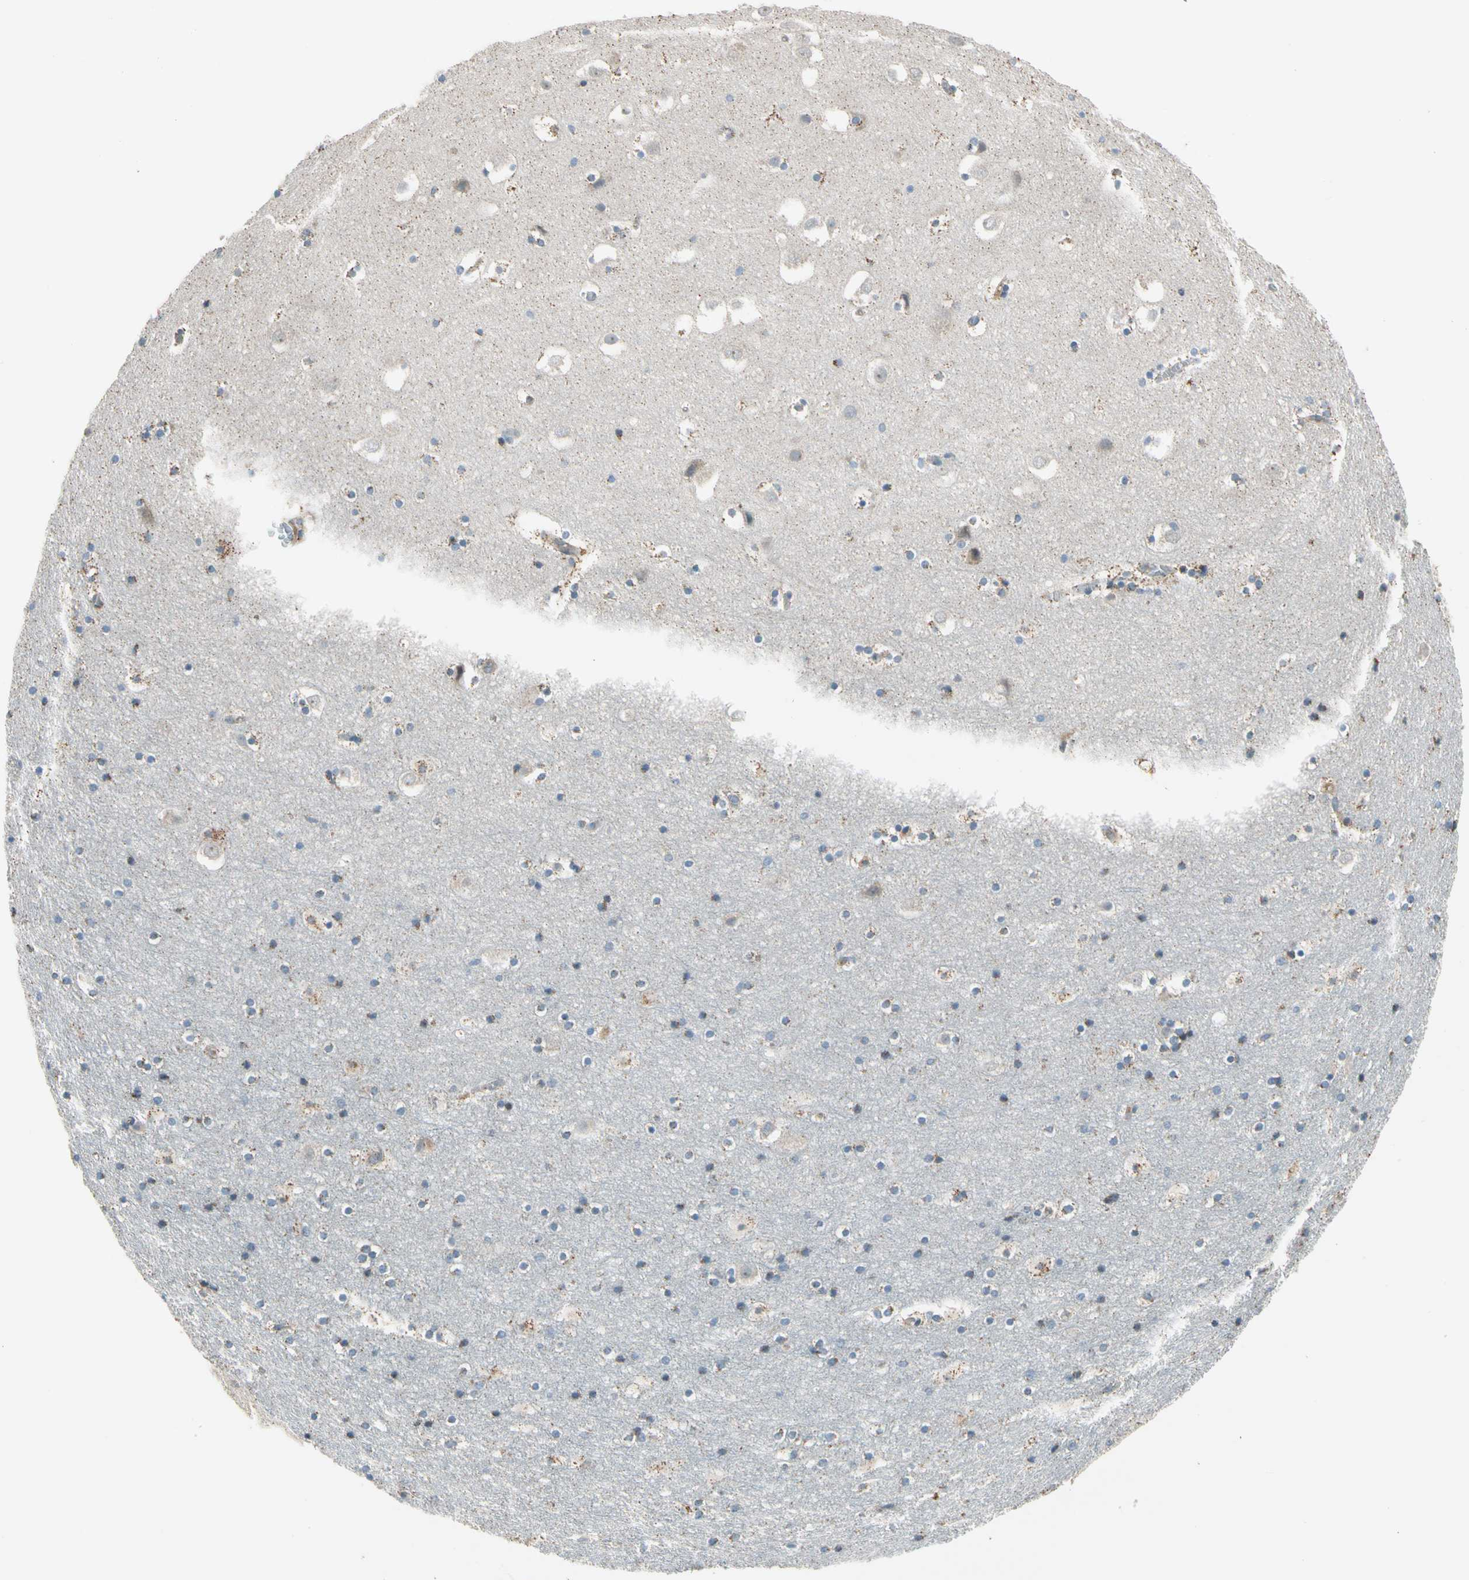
{"staining": {"intensity": "moderate", "quantity": "25%-75%", "location": "cytoplasmic/membranous"}, "tissue": "hippocampus", "cell_type": "Glial cells", "image_type": "normal", "snomed": [{"axis": "morphology", "description": "Normal tissue, NOS"}, {"axis": "topography", "description": "Hippocampus"}], "caption": "Hippocampus stained for a protein displays moderate cytoplasmic/membranous positivity in glial cells. The staining is performed using DAB (3,3'-diaminobenzidine) brown chromogen to label protein expression. The nuclei are counter-stained blue using hematoxylin.", "gene": "MST1R", "patient": {"sex": "male", "age": 45}}